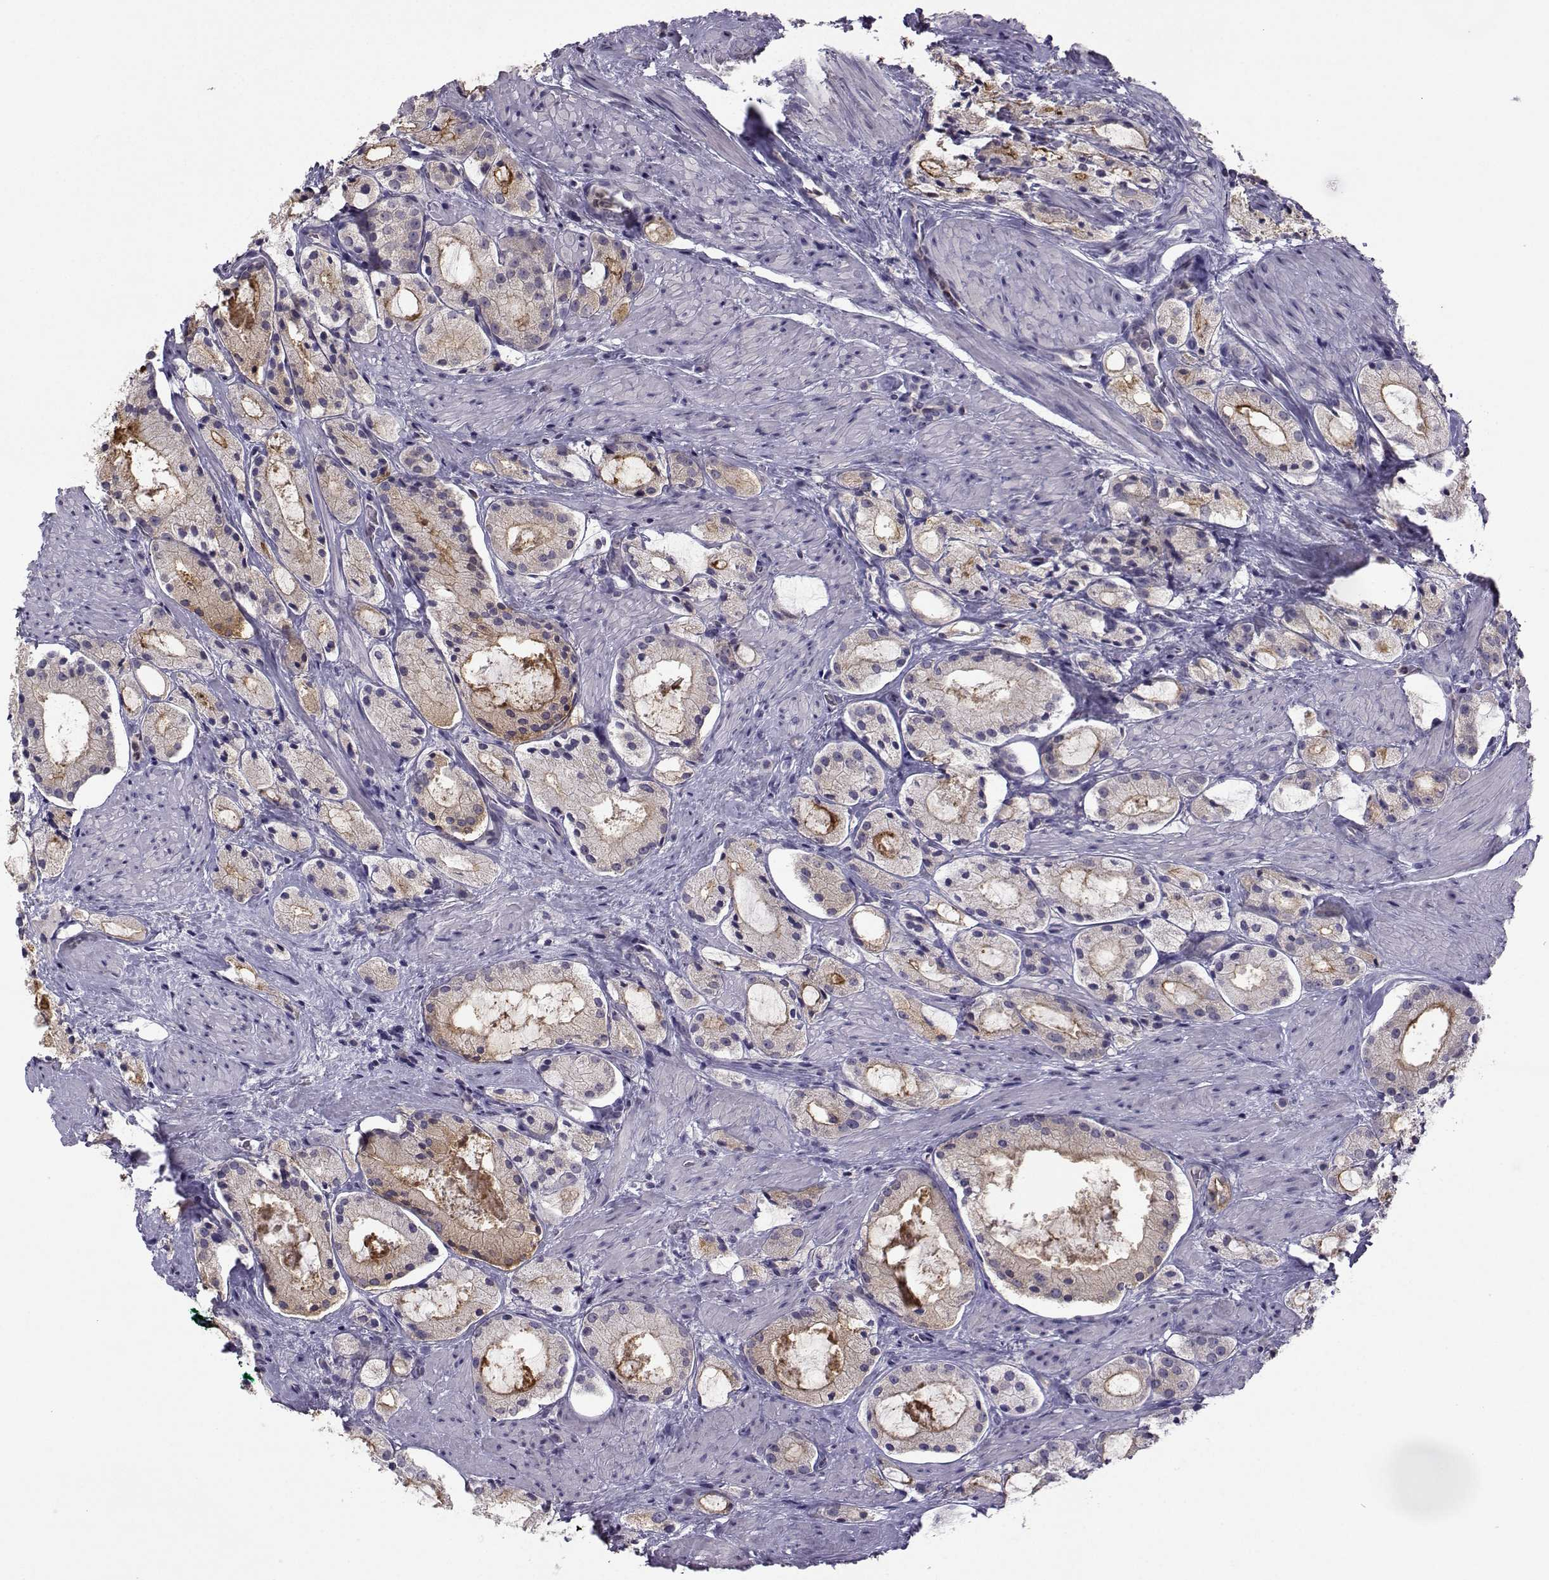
{"staining": {"intensity": "moderate", "quantity": "<25%", "location": "cytoplasmic/membranous"}, "tissue": "prostate cancer", "cell_type": "Tumor cells", "image_type": "cancer", "snomed": [{"axis": "morphology", "description": "Adenocarcinoma, NOS"}, {"axis": "morphology", "description": "Adenocarcinoma, High grade"}, {"axis": "topography", "description": "Prostate"}], "caption": "A brown stain shows moderate cytoplasmic/membranous expression of a protein in human prostate adenocarcinoma tumor cells.", "gene": "FCAMR", "patient": {"sex": "male", "age": 64}}